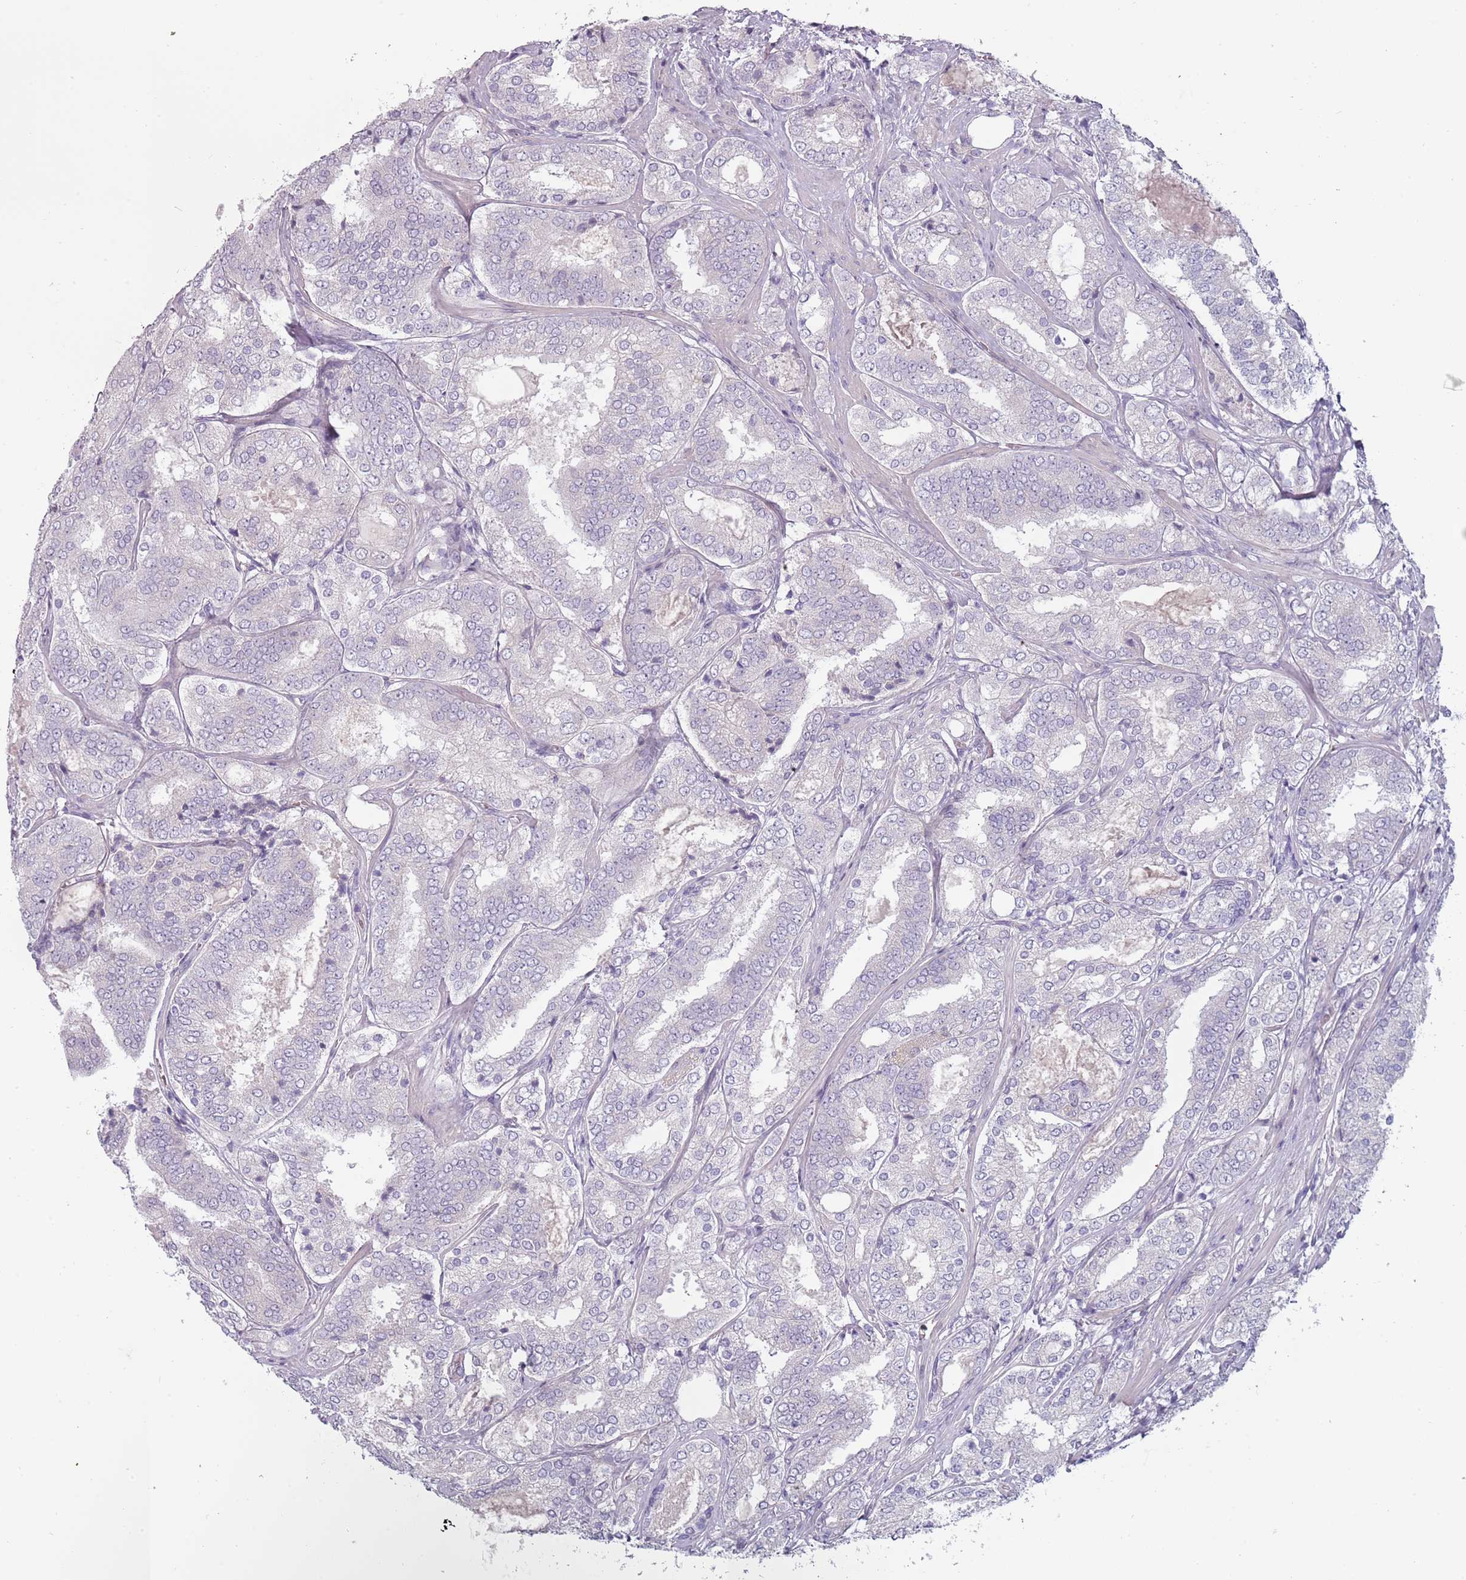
{"staining": {"intensity": "negative", "quantity": "none", "location": "none"}, "tissue": "prostate cancer", "cell_type": "Tumor cells", "image_type": "cancer", "snomed": [{"axis": "morphology", "description": "Adenocarcinoma, High grade"}, {"axis": "topography", "description": "Prostate"}], "caption": "Tumor cells show no significant protein expression in prostate cancer.", "gene": "RFX2", "patient": {"sex": "male", "age": 63}}